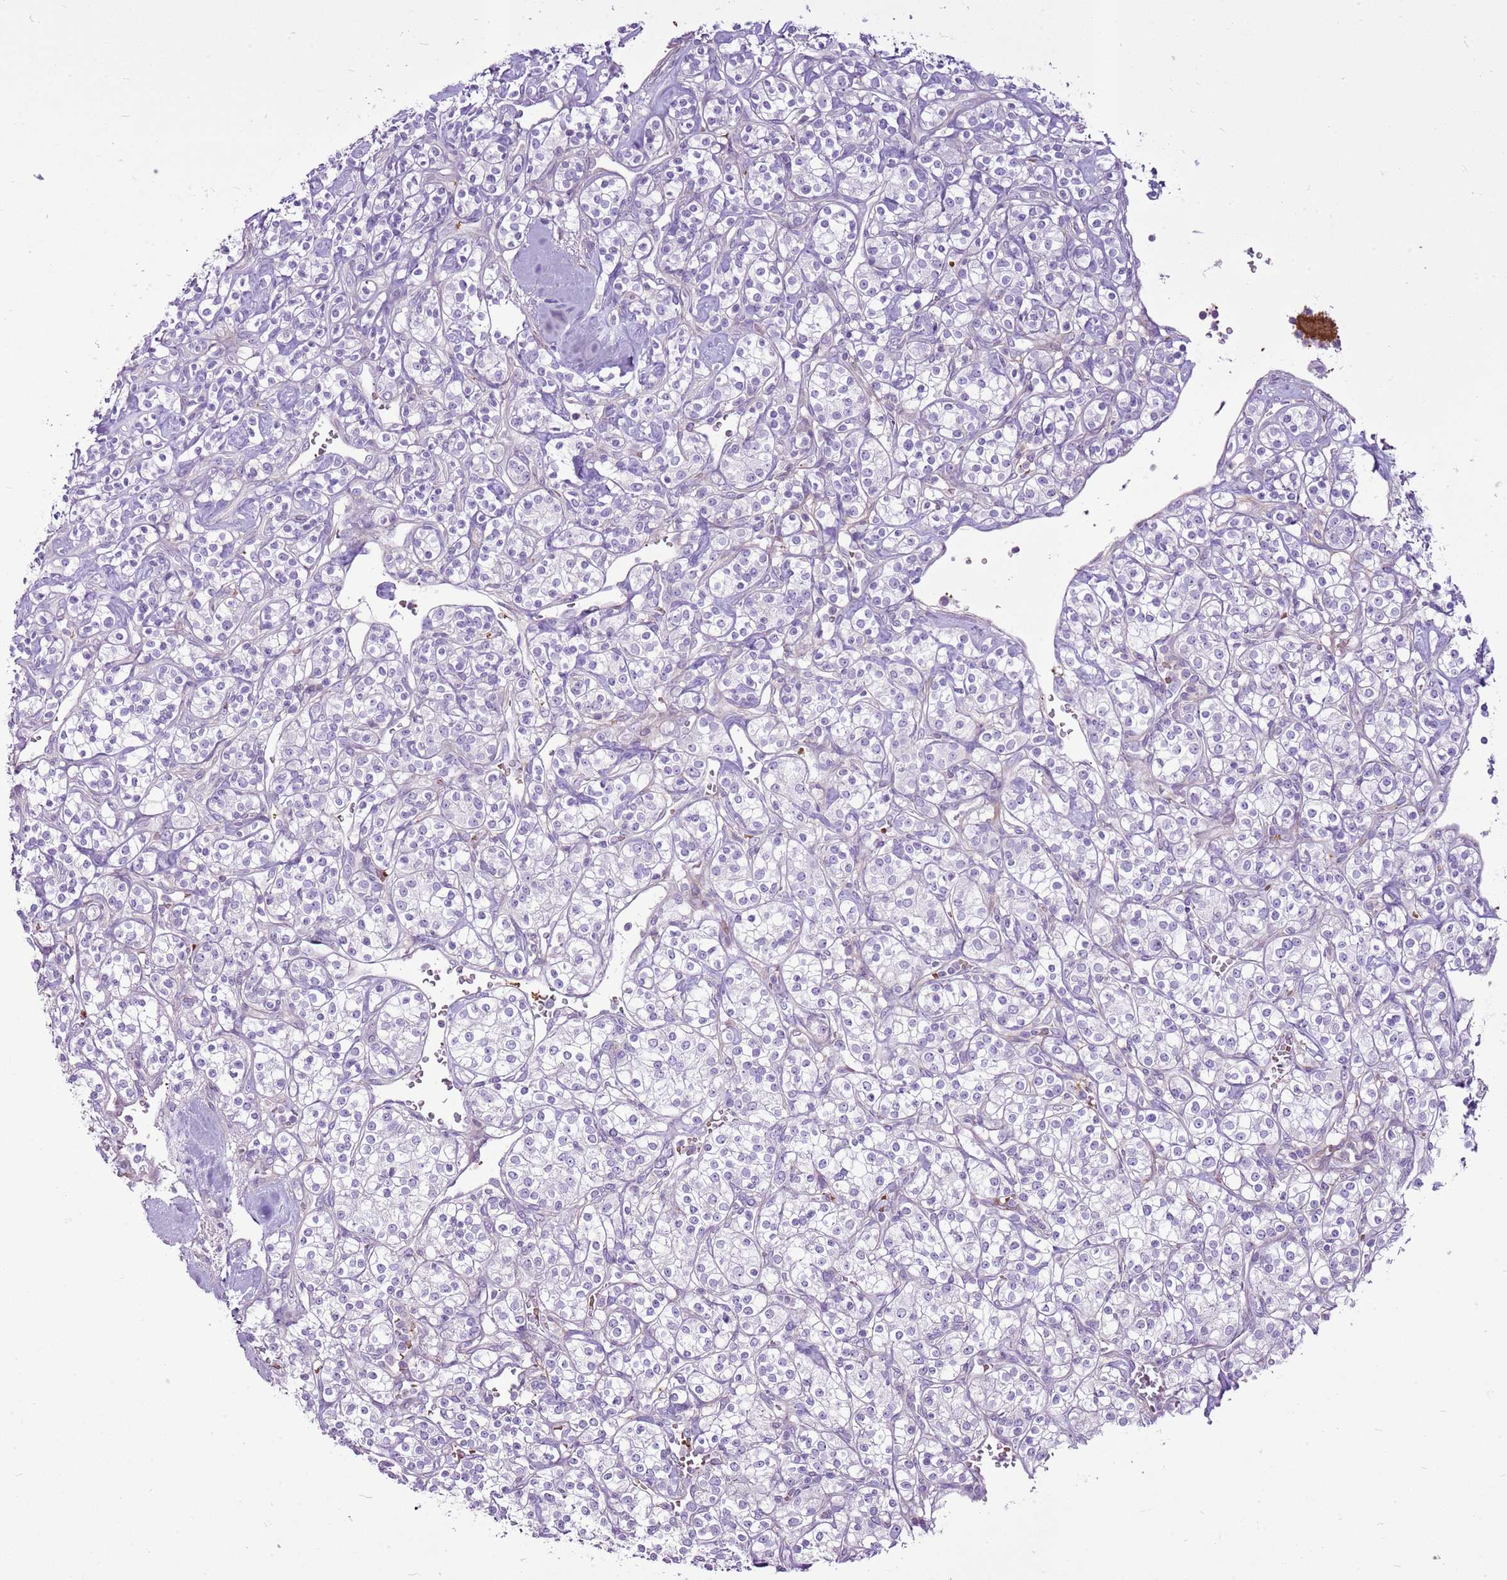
{"staining": {"intensity": "negative", "quantity": "none", "location": "none"}, "tissue": "renal cancer", "cell_type": "Tumor cells", "image_type": "cancer", "snomed": [{"axis": "morphology", "description": "Adenocarcinoma, NOS"}, {"axis": "topography", "description": "Kidney"}], "caption": "A high-resolution image shows IHC staining of renal cancer (adenocarcinoma), which shows no significant positivity in tumor cells.", "gene": "CHAC2", "patient": {"sex": "male", "age": 77}}